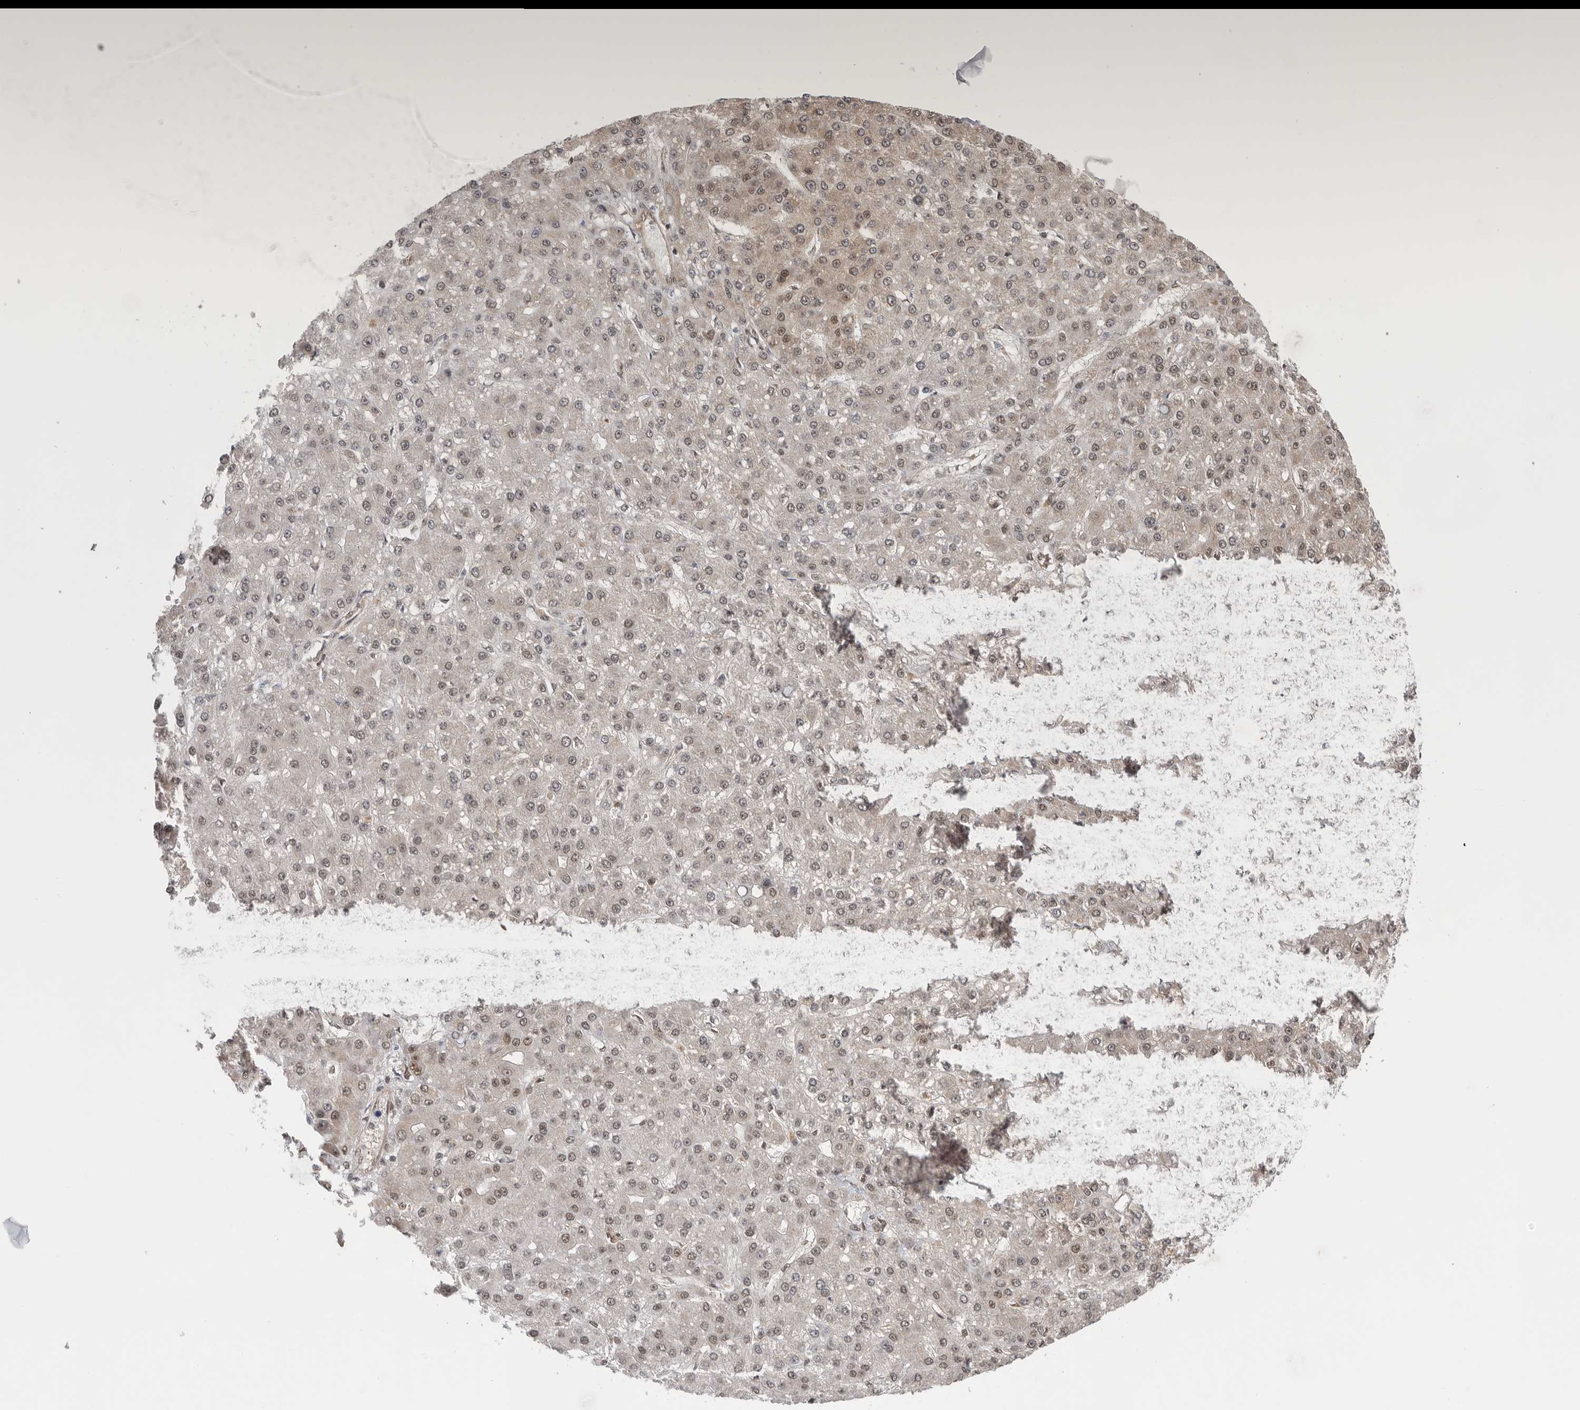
{"staining": {"intensity": "weak", "quantity": ">75%", "location": "cytoplasmic/membranous,nuclear"}, "tissue": "liver cancer", "cell_type": "Tumor cells", "image_type": "cancer", "snomed": [{"axis": "morphology", "description": "Carcinoma, Hepatocellular, NOS"}, {"axis": "topography", "description": "Liver"}], "caption": "DAB immunohistochemical staining of human liver hepatocellular carcinoma exhibits weak cytoplasmic/membranous and nuclear protein expression in about >75% of tumor cells. (IHC, brightfield microscopy, high magnification).", "gene": "VPS50", "patient": {"sex": "male", "age": 67}}